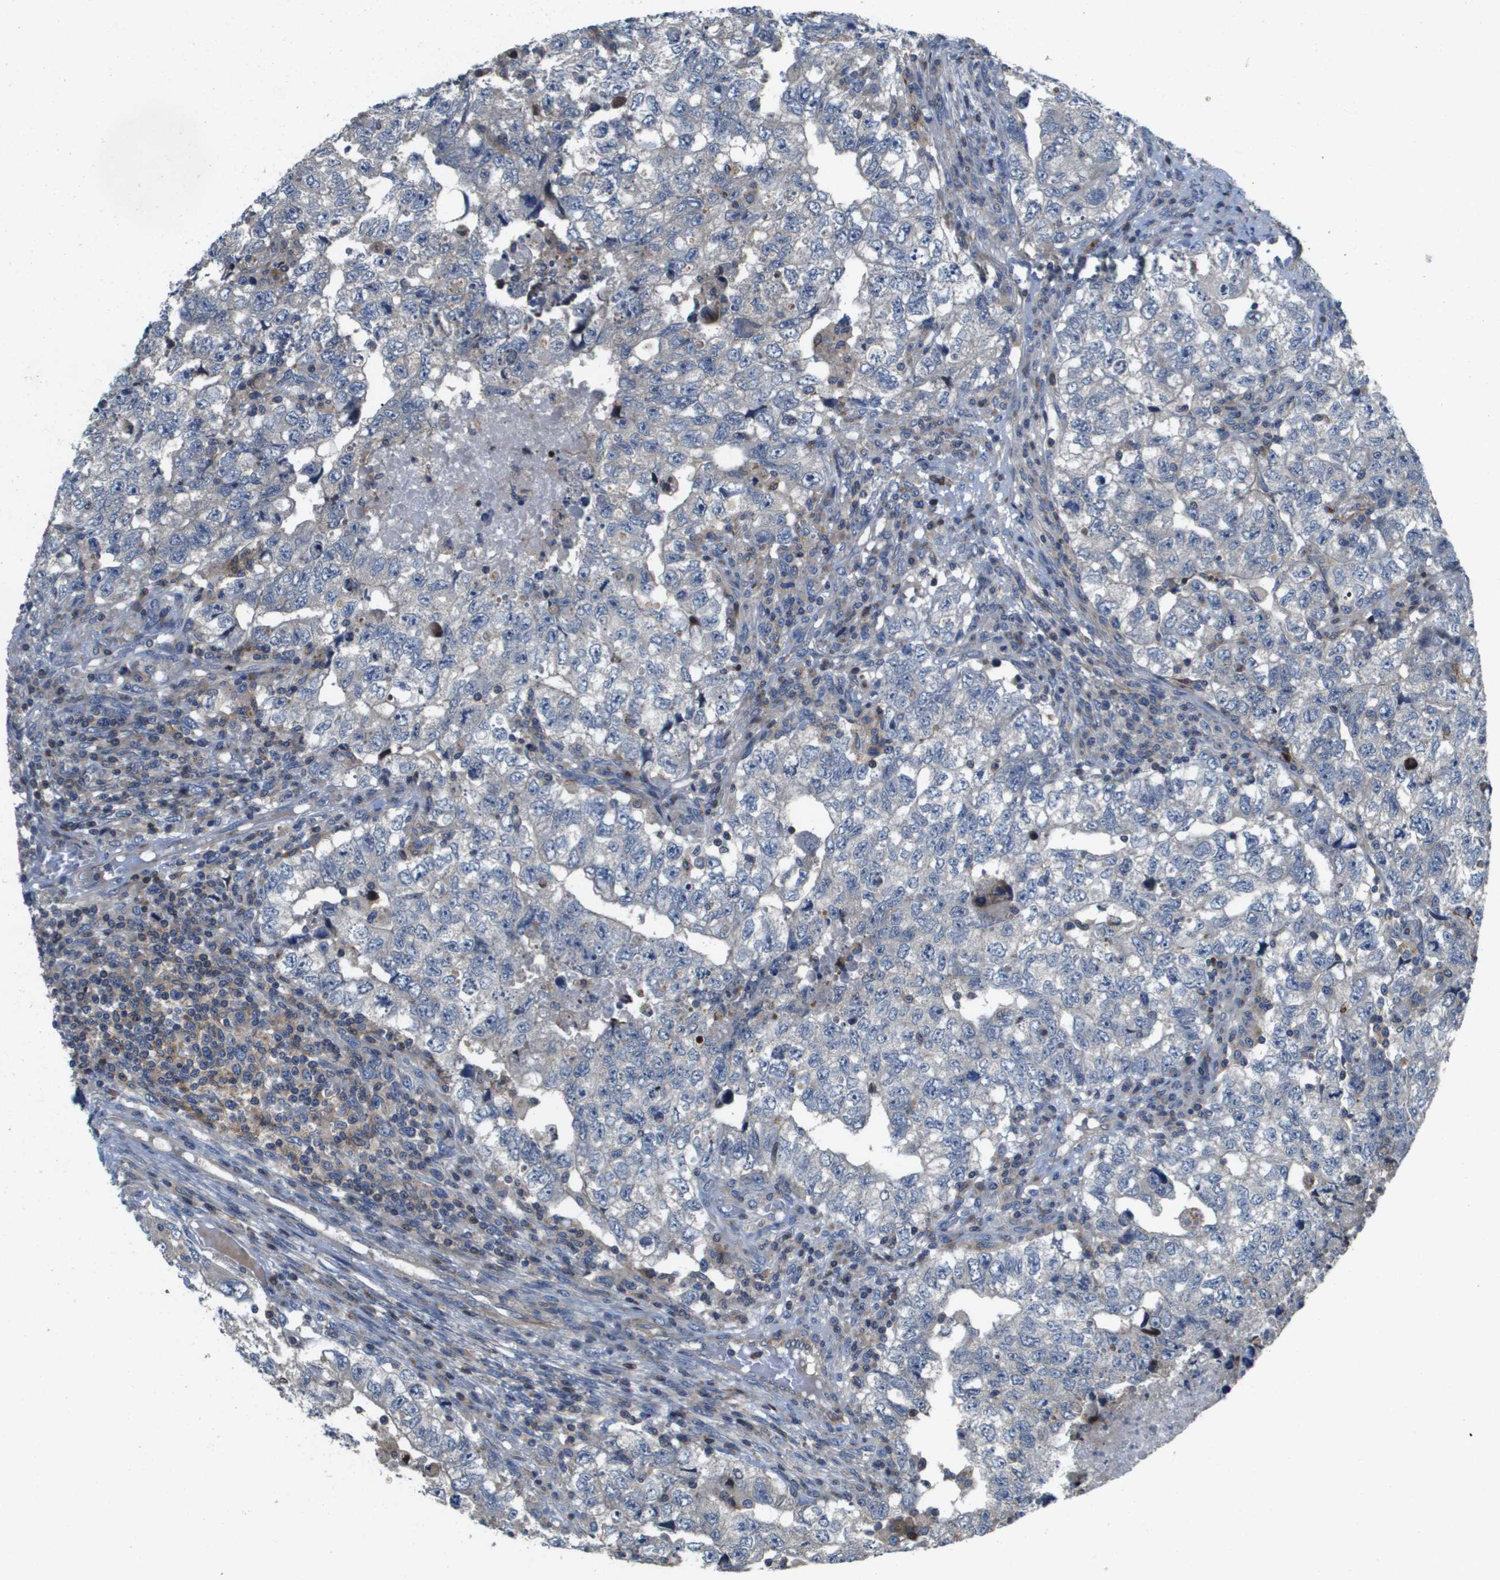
{"staining": {"intensity": "negative", "quantity": "none", "location": "none"}, "tissue": "testis cancer", "cell_type": "Tumor cells", "image_type": "cancer", "snomed": [{"axis": "morphology", "description": "Carcinoma, Embryonal, NOS"}, {"axis": "topography", "description": "Testis"}], "caption": "Tumor cells show no significant protein expression in embryonal carcinoma (testis).", "gene": "SCN4B", "patient": {"sex": "male", "age": 36}}